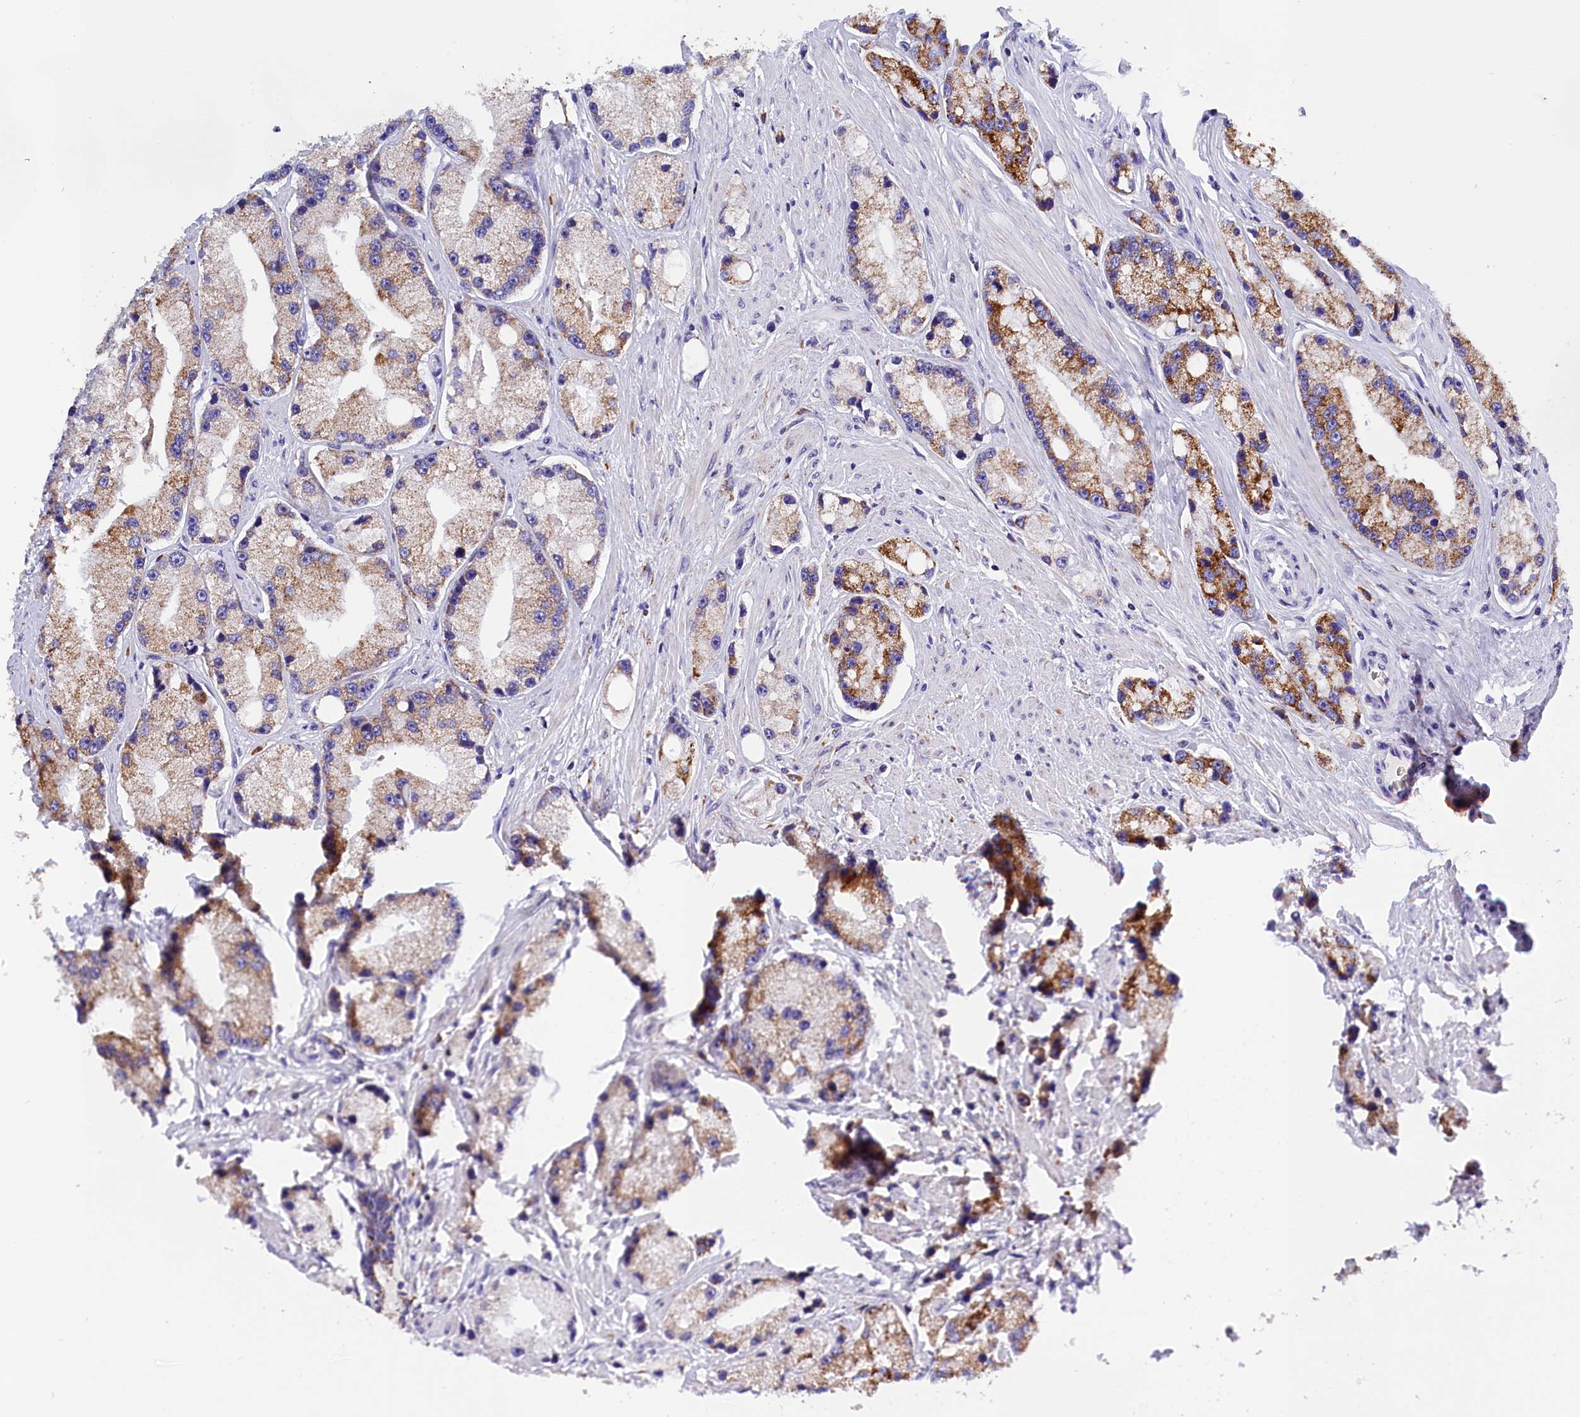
{"staining": {"intensity": "moderate", "quantity": ">75%", "location": "cytoplasmic/membranous"}, "tissue": "prostate cancer", "cell_type": "Tumor cells", "image_type": "cancer", "snomed": [{"axis": "morphology", "description": "Adenocarcinoma, High grade"}, {"axis": "topography", "description": "Prostate"}], "caption": "Prostate cancer (adenocarcinoma (high-grade)) stained for a protein (brown) exhibits moderate cytoplasmic/membranous positive expression in approximately >75% of tumor cells.", "gene": "ABAT", "patient": {"sex": "male", "age": 74}}